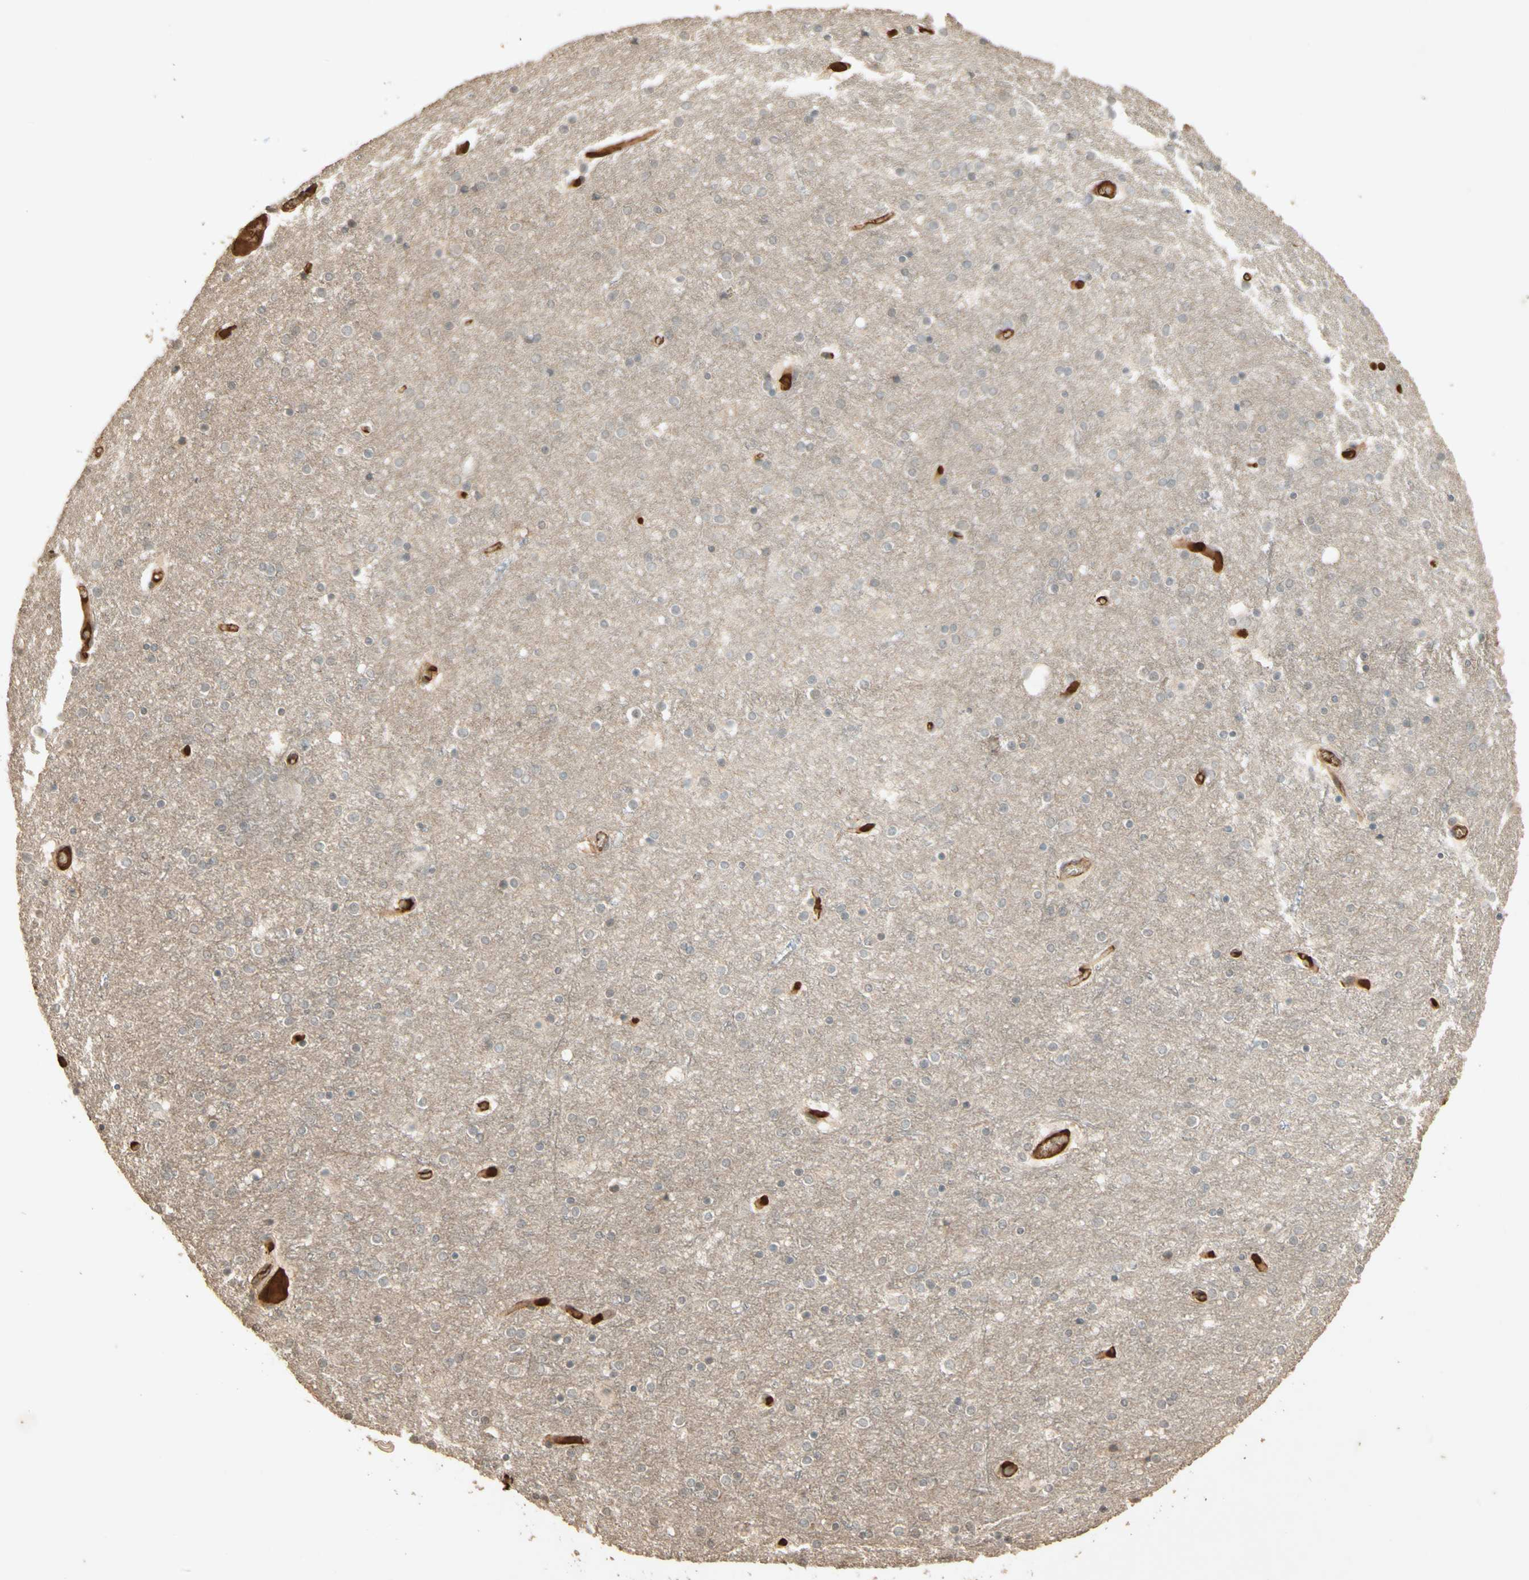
{"staining": {"intensity": "negative", "quantity": "none", "location": "none"}, "tissue": "cerebral cortex", "cell_type": "Endothelial cells", "image_type": "normal", "snomed": [{"axis": "morphology", "description": "Normal tissue, NOS"}, {"axis": "topography", "description": "Cerebral cortex"}], "caption": "Immunohistochemistry image of normal cerebral cortex stained for a protein (brown), which reveals no expression in endothelial cells.", "gene": "SMAD9", "patient": {"sex": "female", "age": 54}}